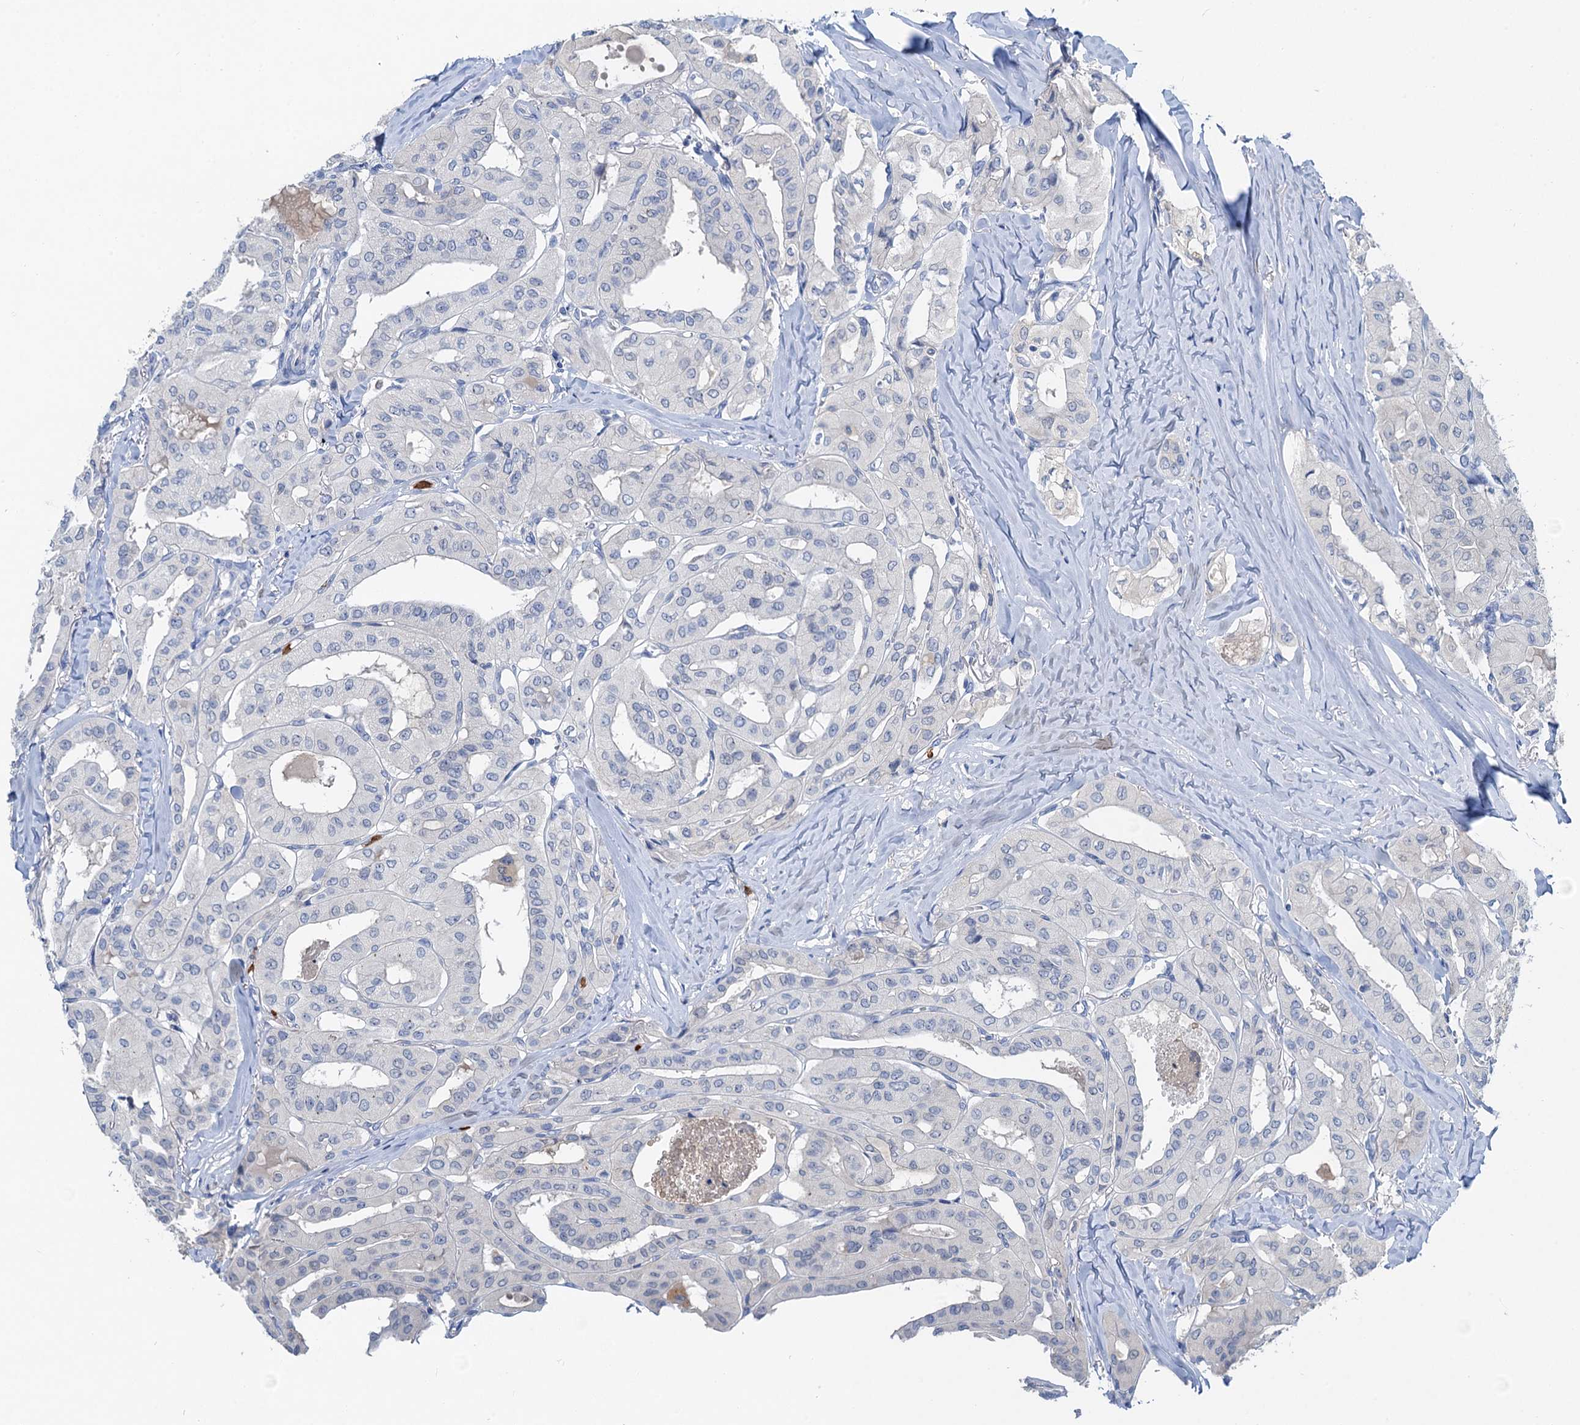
{"staining": {"intensity": "negative", "quantity": "none", "location": "none"}, "tissue": "thyroid cancer", "cell_type": "Tumor cells", "image_type": "cancer", "snomed": [{"axis": "morphology", "description": "Papillary adenocarcinoma, NOS"}, {"axis": "topography", "description": "Thyroid gland"}], "caption": "Photomicrograph shows no significant protein positivity in tumor cells of thyroid papillary adenocarcinoma.", "gene": "OTOA", "patient": {"sex": "female", "age": 59}}